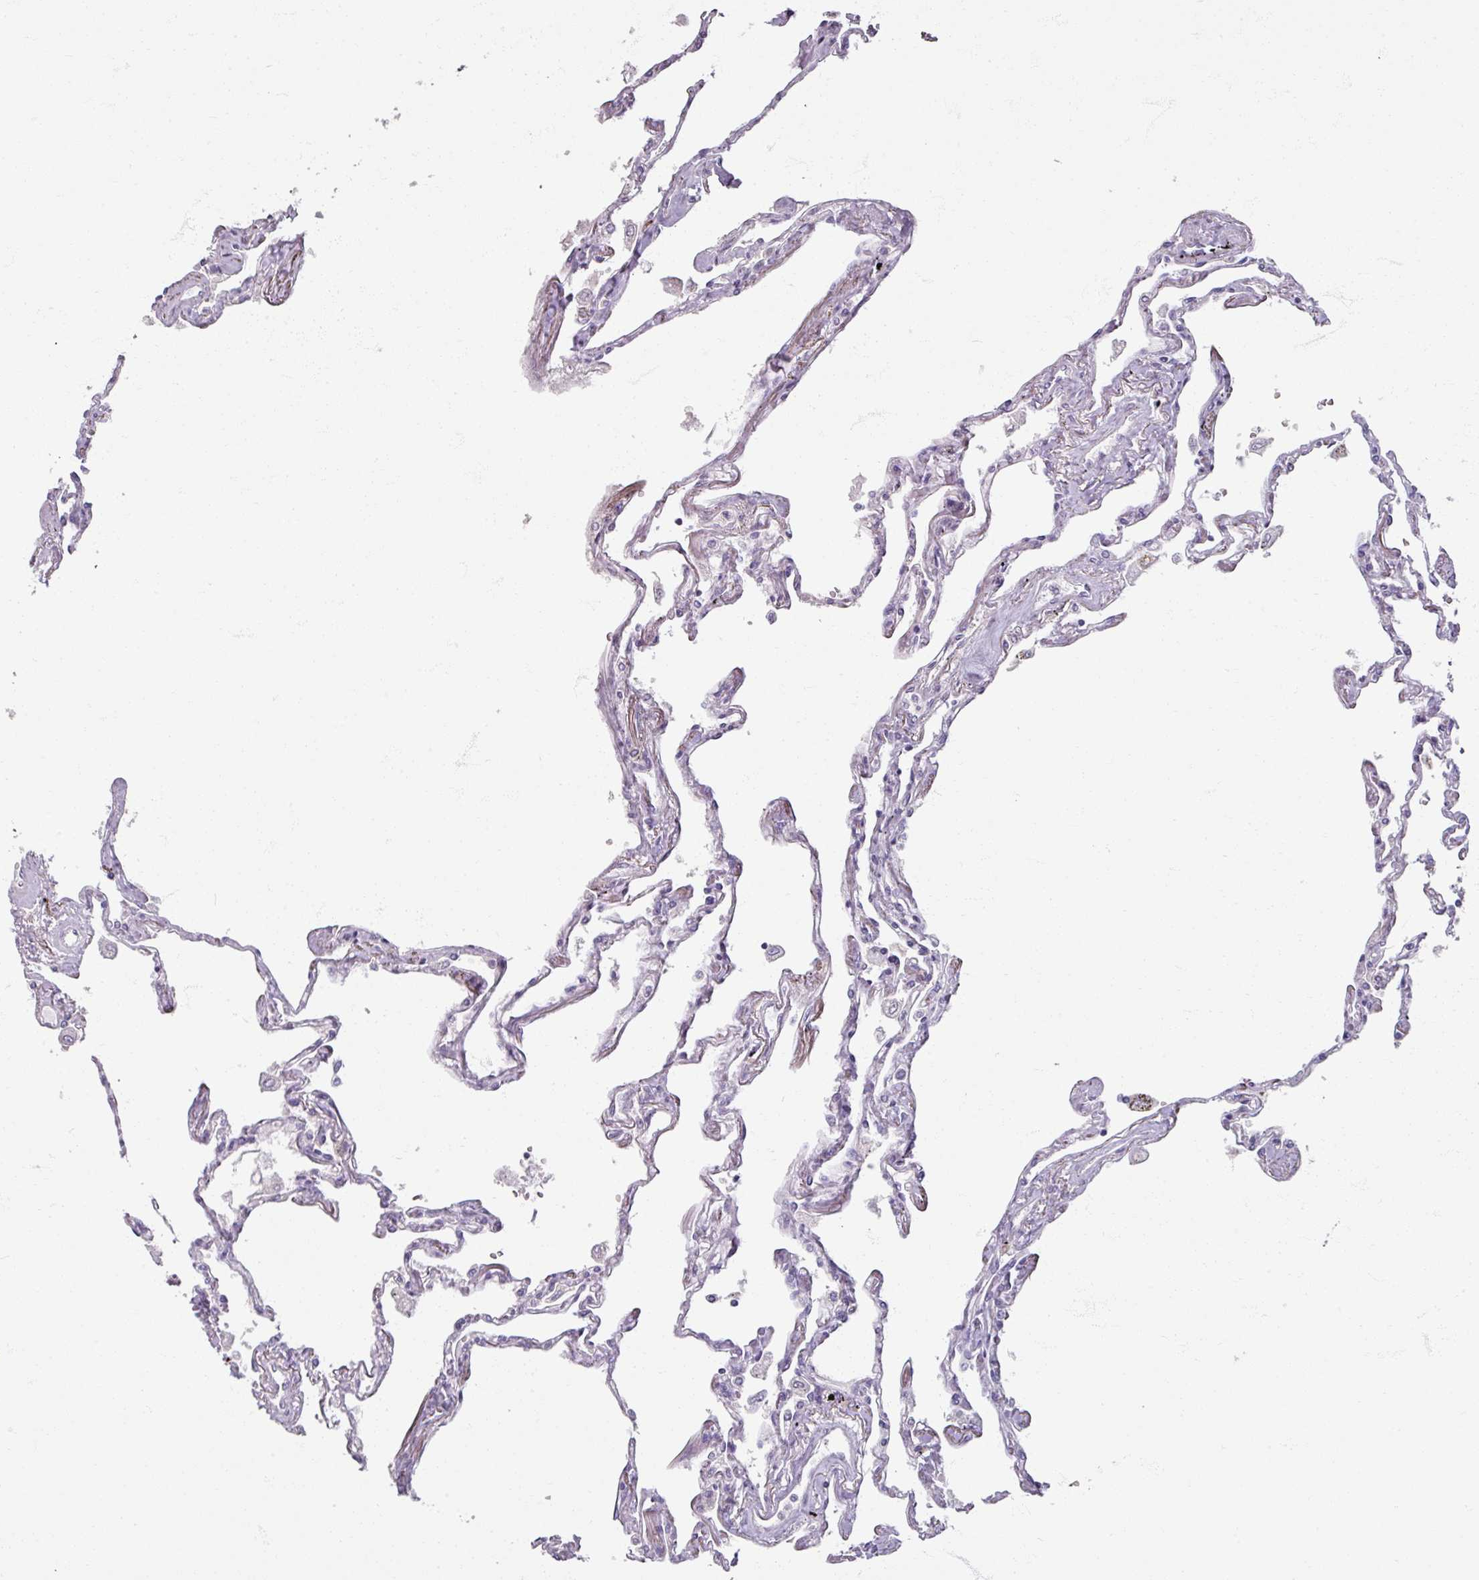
{"staining": {"intensity": "negative", "quantity": "none", "location": "none"}, "tissue": "lung", "cell_type": "Alveolar cells", "image_type": "normal", "snomed": [{"axis": "morphology", "description": "Normal tissue, NOS"}, {"axis": "topography", "description": "Lung"}], "caption": "Immunohistochemistry of unremarkable lung displays no expression in alveolar cells.", "gene": "SOX11", "patient": {"sex": "female", "age": 67}}